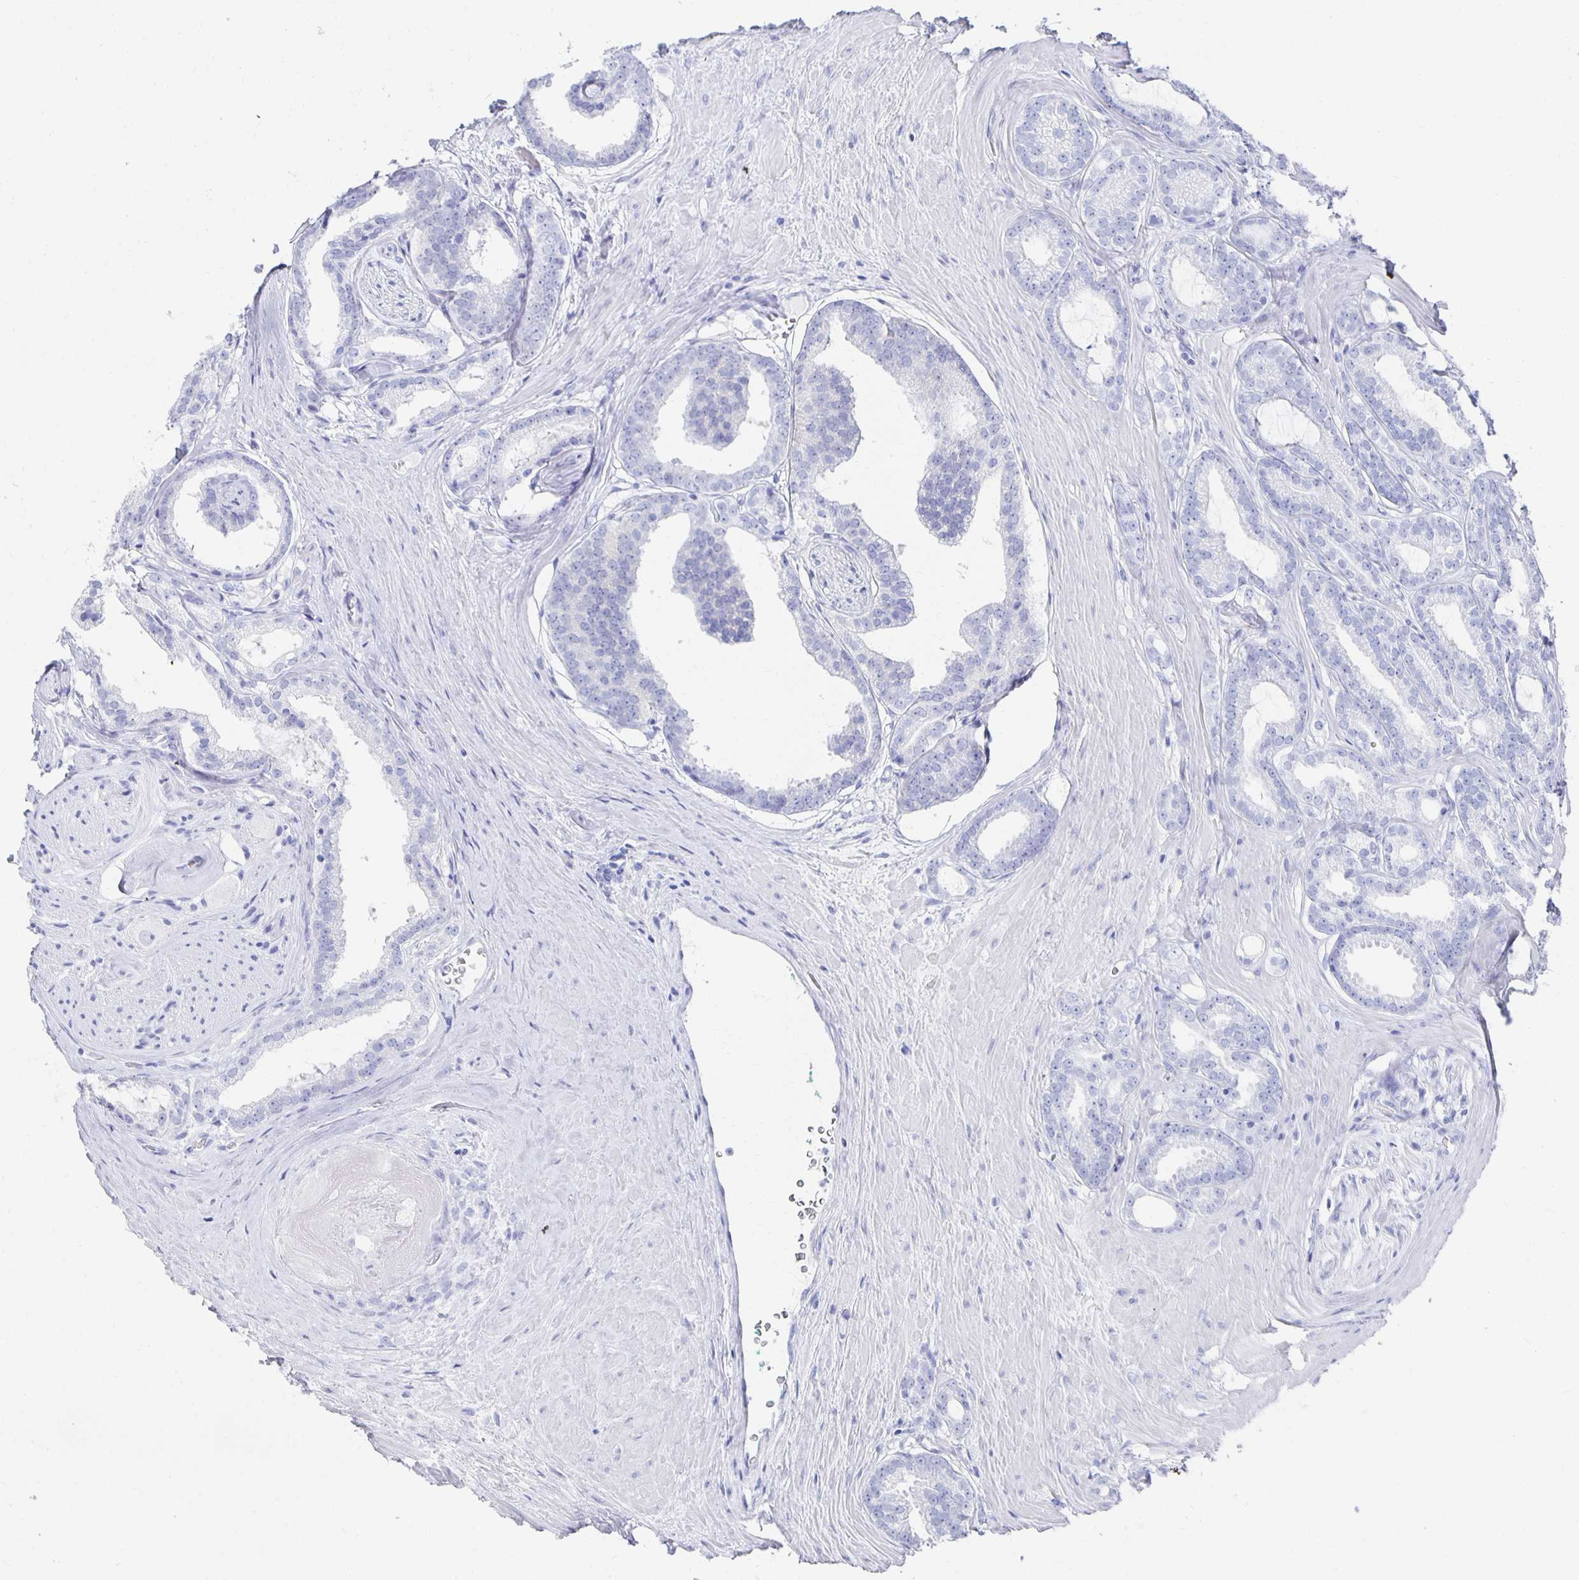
{"staining": {"intensity": "negative", "quantity": "none", "location": "none"}, "tissue": "prostate cancer", "cell_type": "Tumor cells", "image_type": "cancer", "snomed": [{"axis": "morphology", "description": "Adenocarcinoma, Low grade"}, {"axis": "topography", "description": "Prostate"}], "caption": "This is an immunohistochemistry (IHC) micrograph of human low-grade adenocarcinoma (prostate). There is no positivity in tumor cells.", "gene": "PRDM7", "patient": {"sex": "male", "age": 65}}